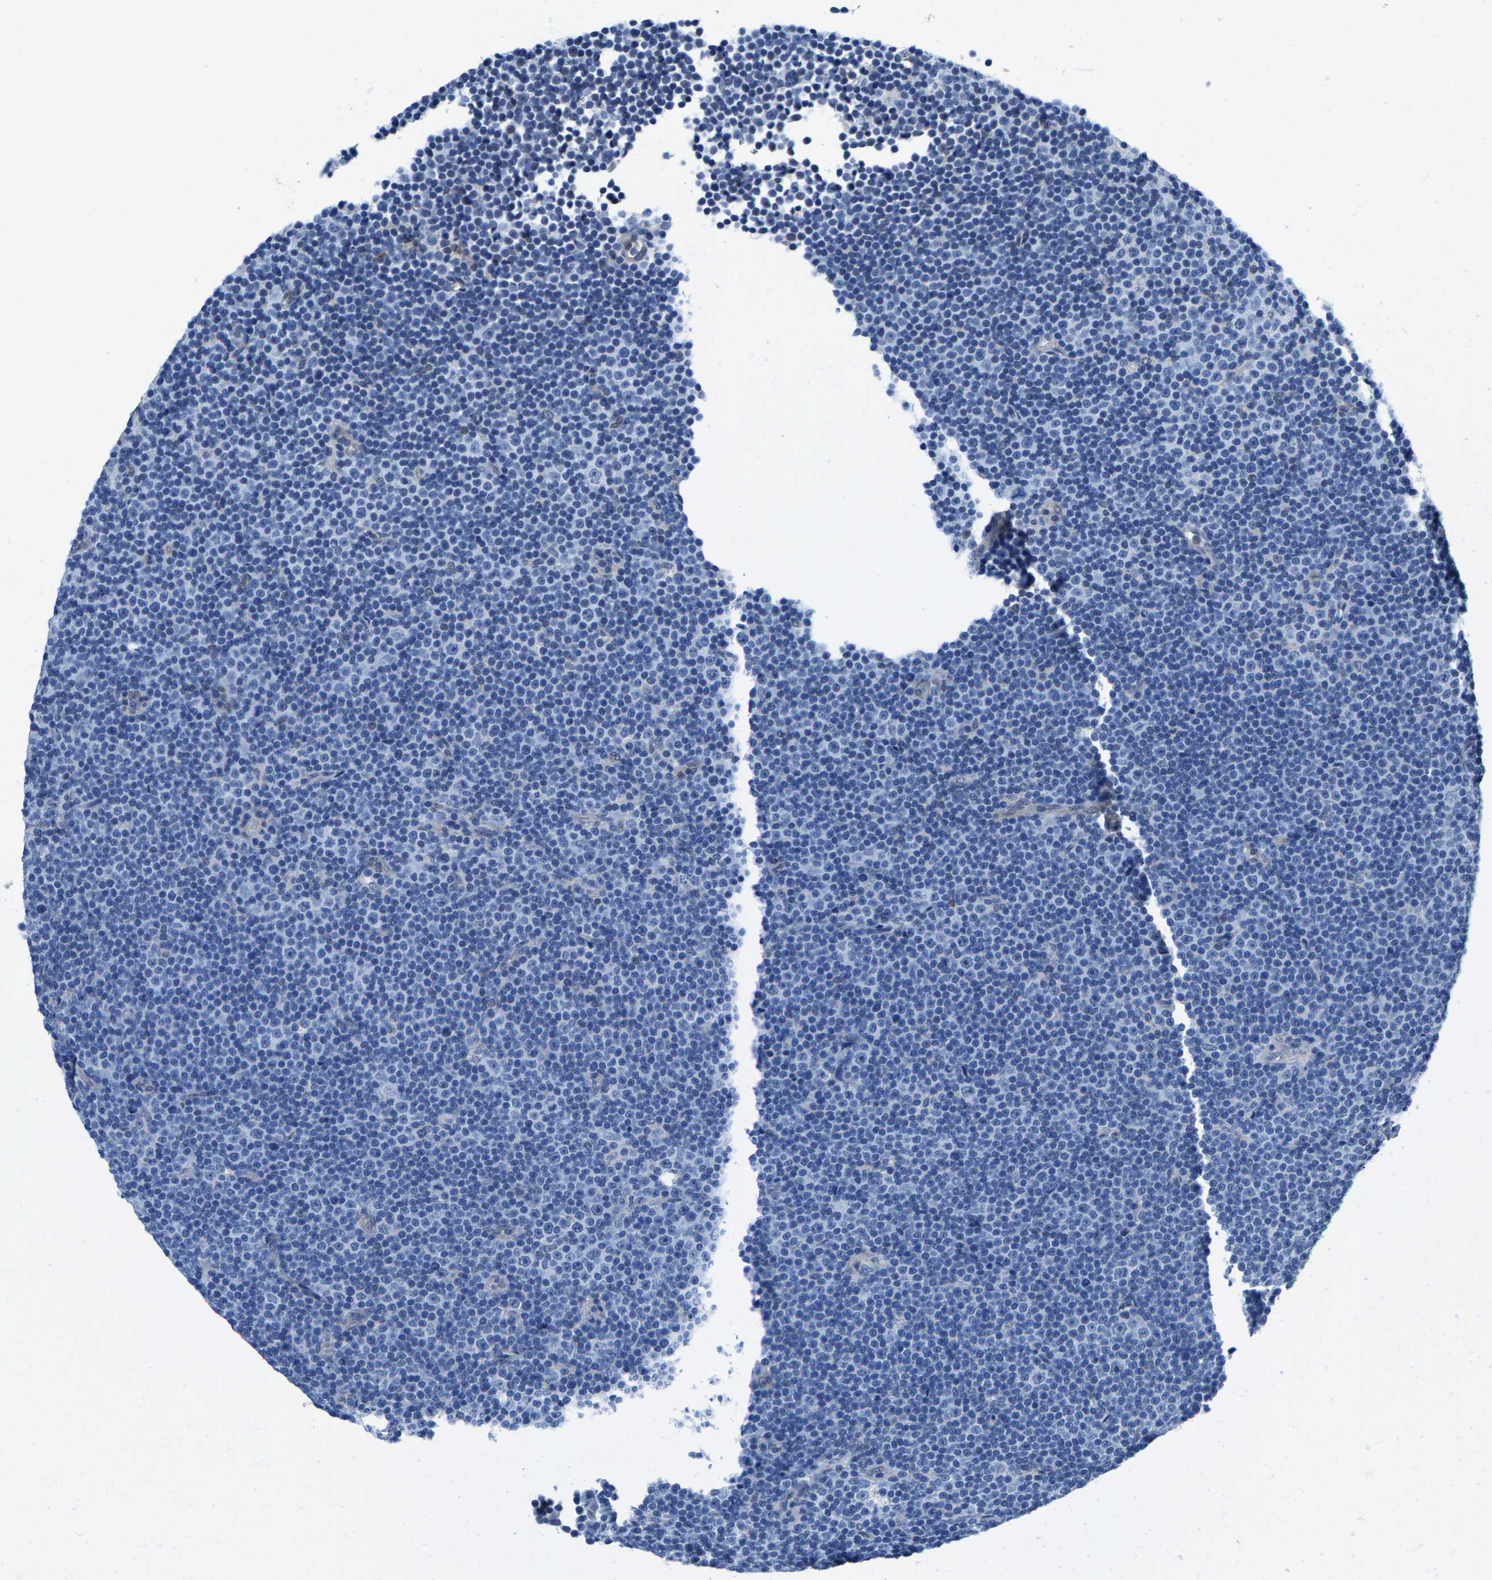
{"staining": {"intensity": "negative", "quantity": "none", "location": "none"}, "tissue": "lymphoma", "cell_type": "Tumor cells", "image_type": "cancer", "snomed": [{"axis": "morphology", "description": "Malignant lymphoma, non-Hodgkin's type, Low grade"}, {"axis": "topography", "description": "Lymph node"}], "caption": "Immunohistochemistry (IHC) micrograph of neoplastic tissue: lymphoma stained with DAB displays no significant protein staining in tumor cells.", "gene": "SSH3", "patient": {"sex": "female", "age": 67}}